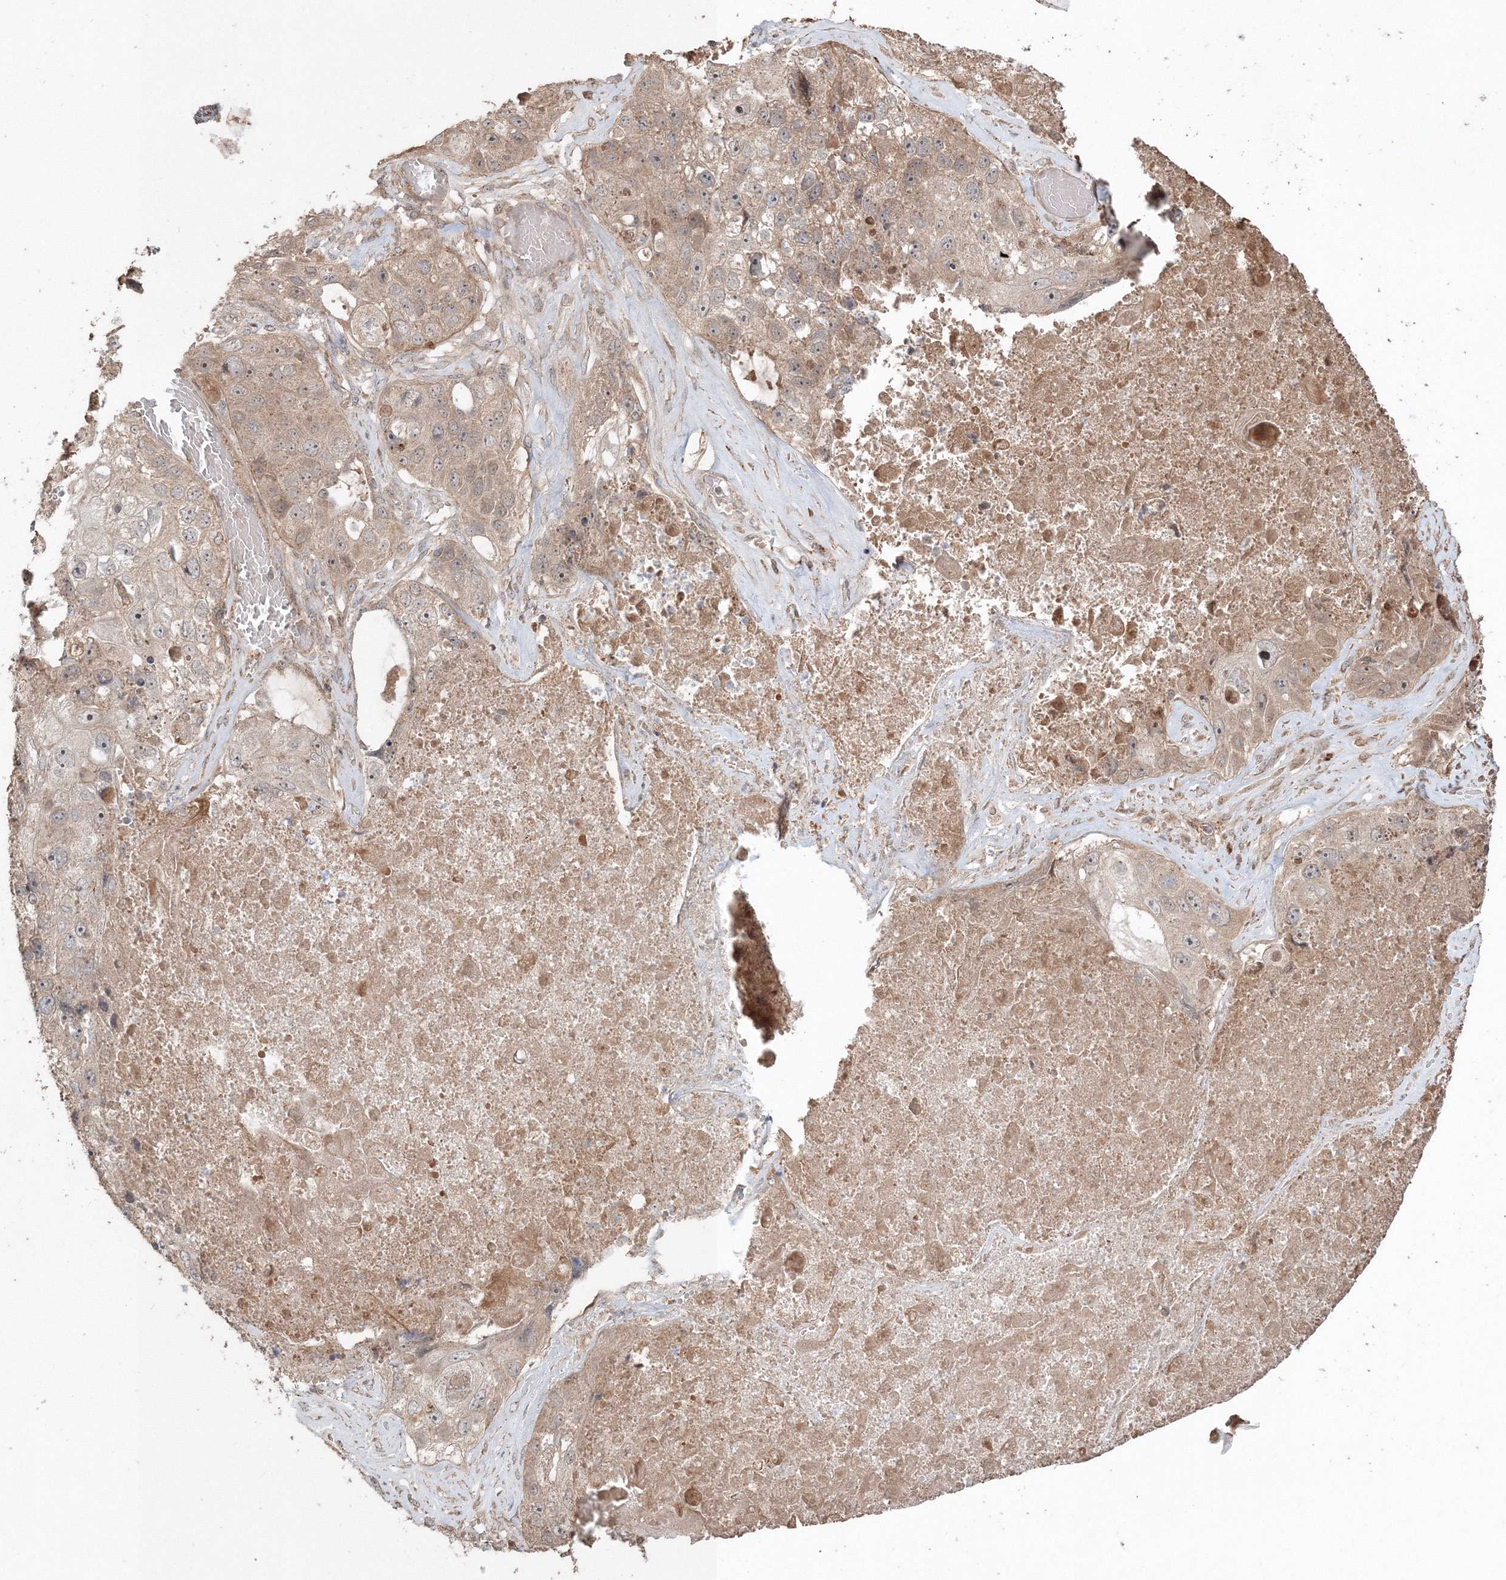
{"staining": {"intensity": "weak", "quantity": "<25%", "location": "cytoplasmic/membranous"}, "tissue": "lung cancer", "cell_type": "Tumor cells", "image_type": "cancer", "snomed": [{"axis": "morphology", "description": "Squamous cell carcinoma, NOS"}, {"axis": "topography", "description": "Lung"}], "caption": "Tumor cells show no significant protein staining in lung cancer.", "gene": "ANAPC16", "patient": {"sex": "male", "age": 61}}